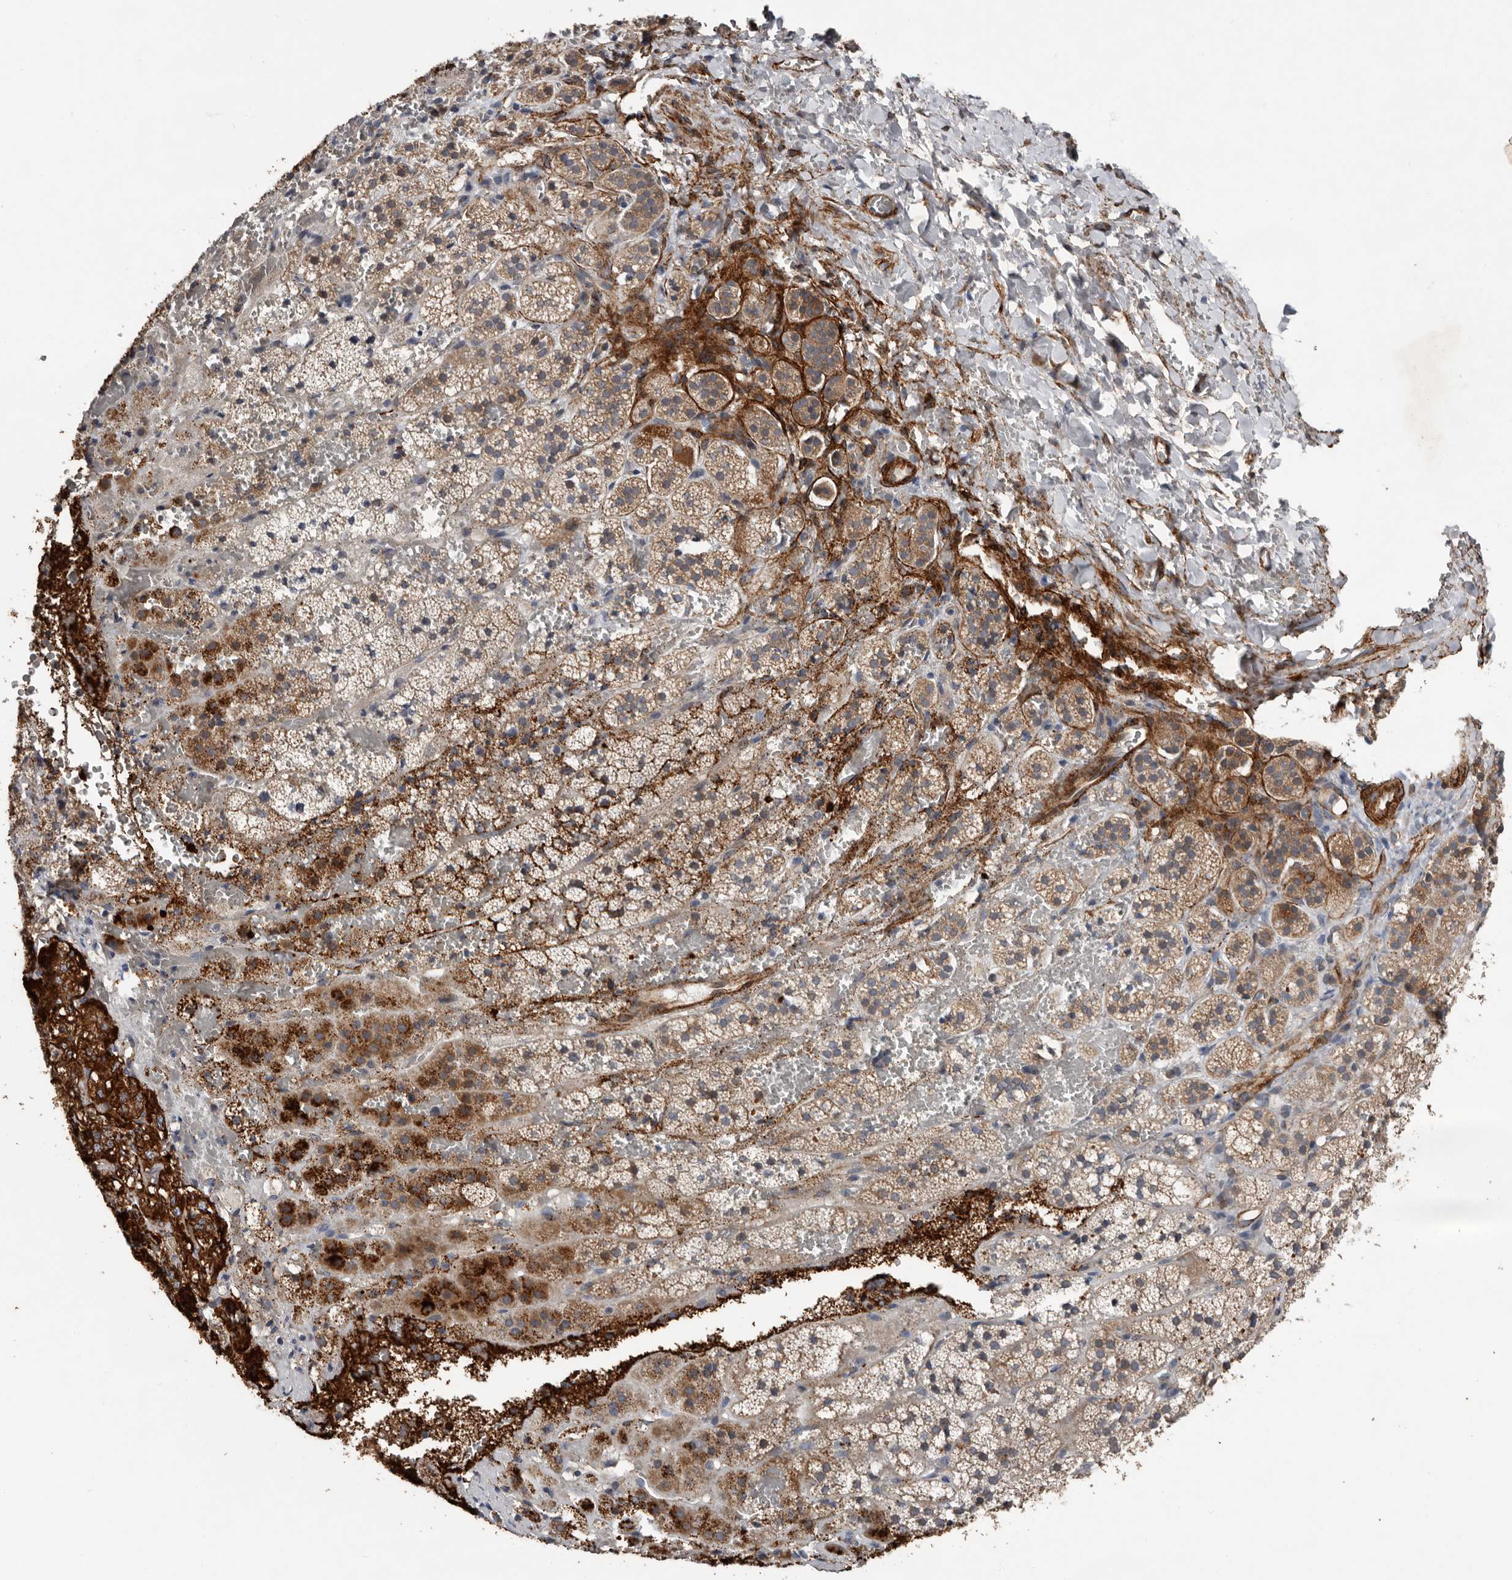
{"staining": {"intensity": "strong", "quantity": "<25%", "location": "cytoplasmic/membranous"}, "tissue": "adrenal gland", "cell_type": "Glandular cells", "image_type": "normal", "snomed": [{"axis": "morphology", "description": "Normal tissue, NOS"}, {"axis": "topography", "description": "Adrenal gland"}], "caption": "This photomicrograph exhibits normal adrenal gland stained with immunohistochemistry to label a protein in brown. The cytoplasmic/membranous of glandular cells show strong positivity for the protein. Nuclei are counter-stained blue.", "gene": "RANBP17", "patient": {"sex": "female", "age": 44}}